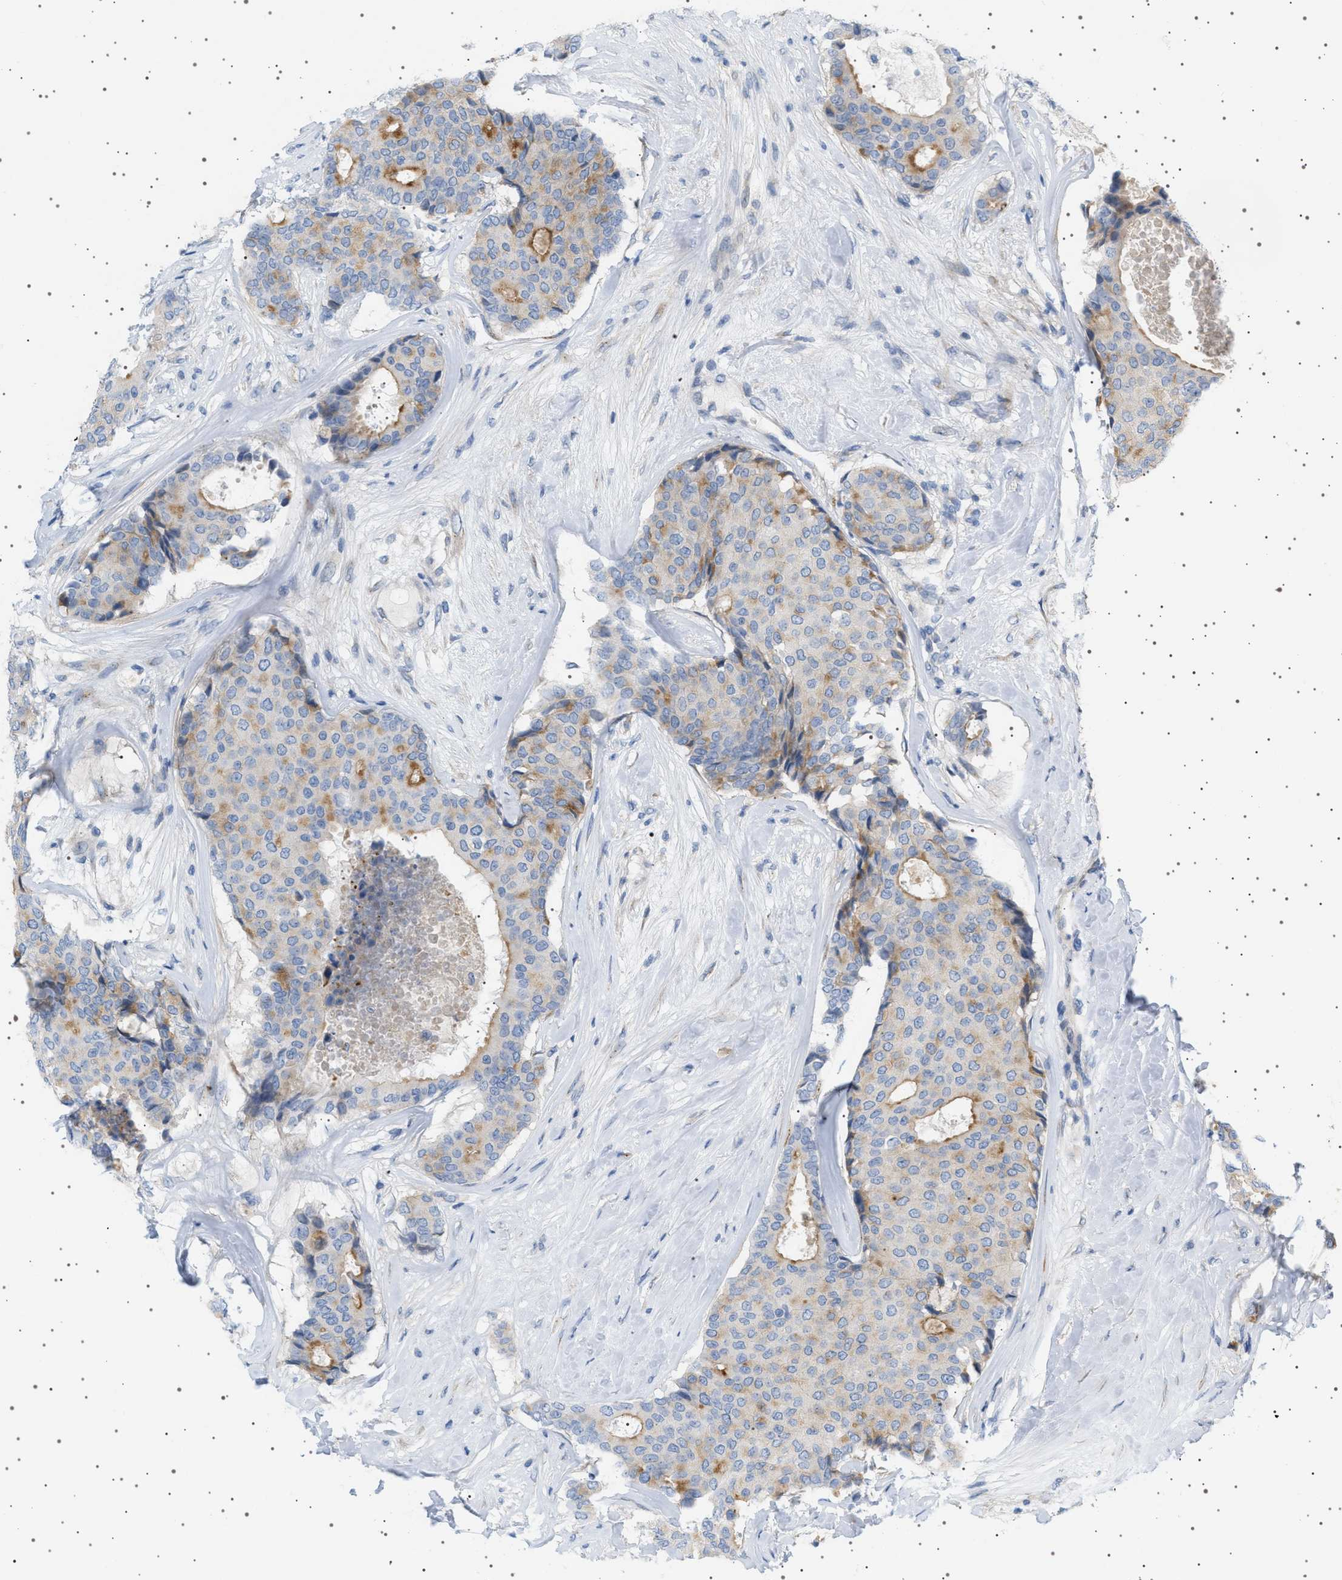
{"staining": {"intensity": "moderate", "quantity": "25%-75%", "location": "cytoplasmic/membranous"}, "tissue": "breast cancer", "cell_type": "Tumor cells", "image_type": "cancer", "snomed": [{"axis": "morphology", "description": "Duct carcinoma"}, {"axis": "topography", "description": "Breast"}], "caption": "About 25%-75% of tumor cells in breast cancer (invasive ductal carcinoma) display moderate cytoplasmic/membranous protein expression as visualized by brown immunohistochemical staining.", "gene": "ADCY10", "patient": {"sex": "female", "age": 75}}